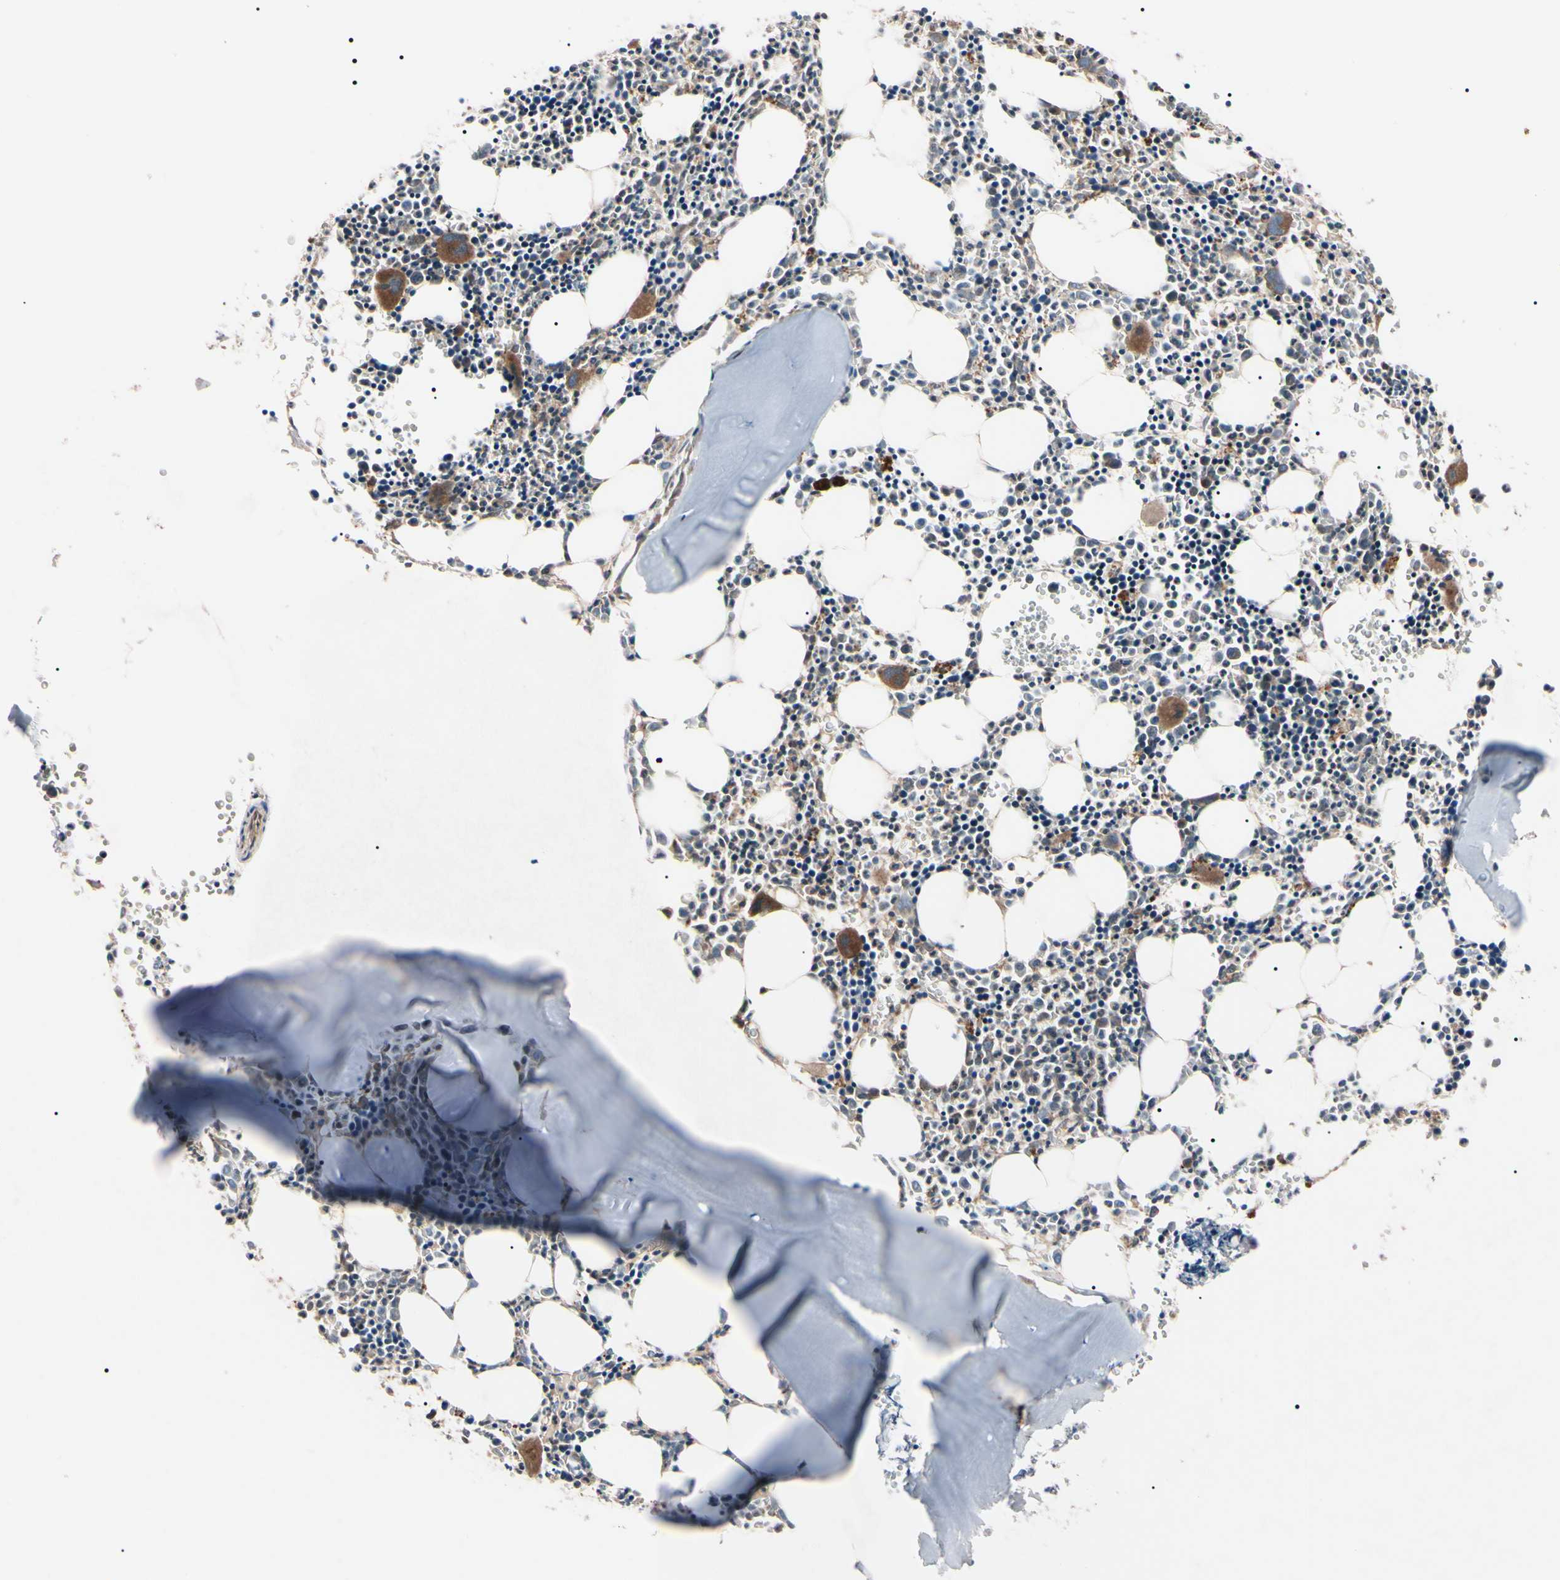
{"staining": {"intensity": "strong", "quantity": "25%-75%", "location": "cytoplasmic/membranous"}, "tissue": "bone marrow", "cell_type": "Hematopoietic cells", "image_type": "normal", "snomed": [{"axis": "morphology", "description": "Normal tissue, NOS"}, {"axis": "morphology", "description": "Inflammation, NOS"}, {"axis": "topography", "description": "Bone marrow"}], "caption": "Immunohistochemistry (IHC) image of unremarkable human bone marrow stained for a protein (brown), which shows high levels of strong cytoplasmic/membranous expression in approximately 25%-75% of hematopoietic cells.", "gene": "GUCY1B1", "patient": {"sex": "female", "age": 17}}